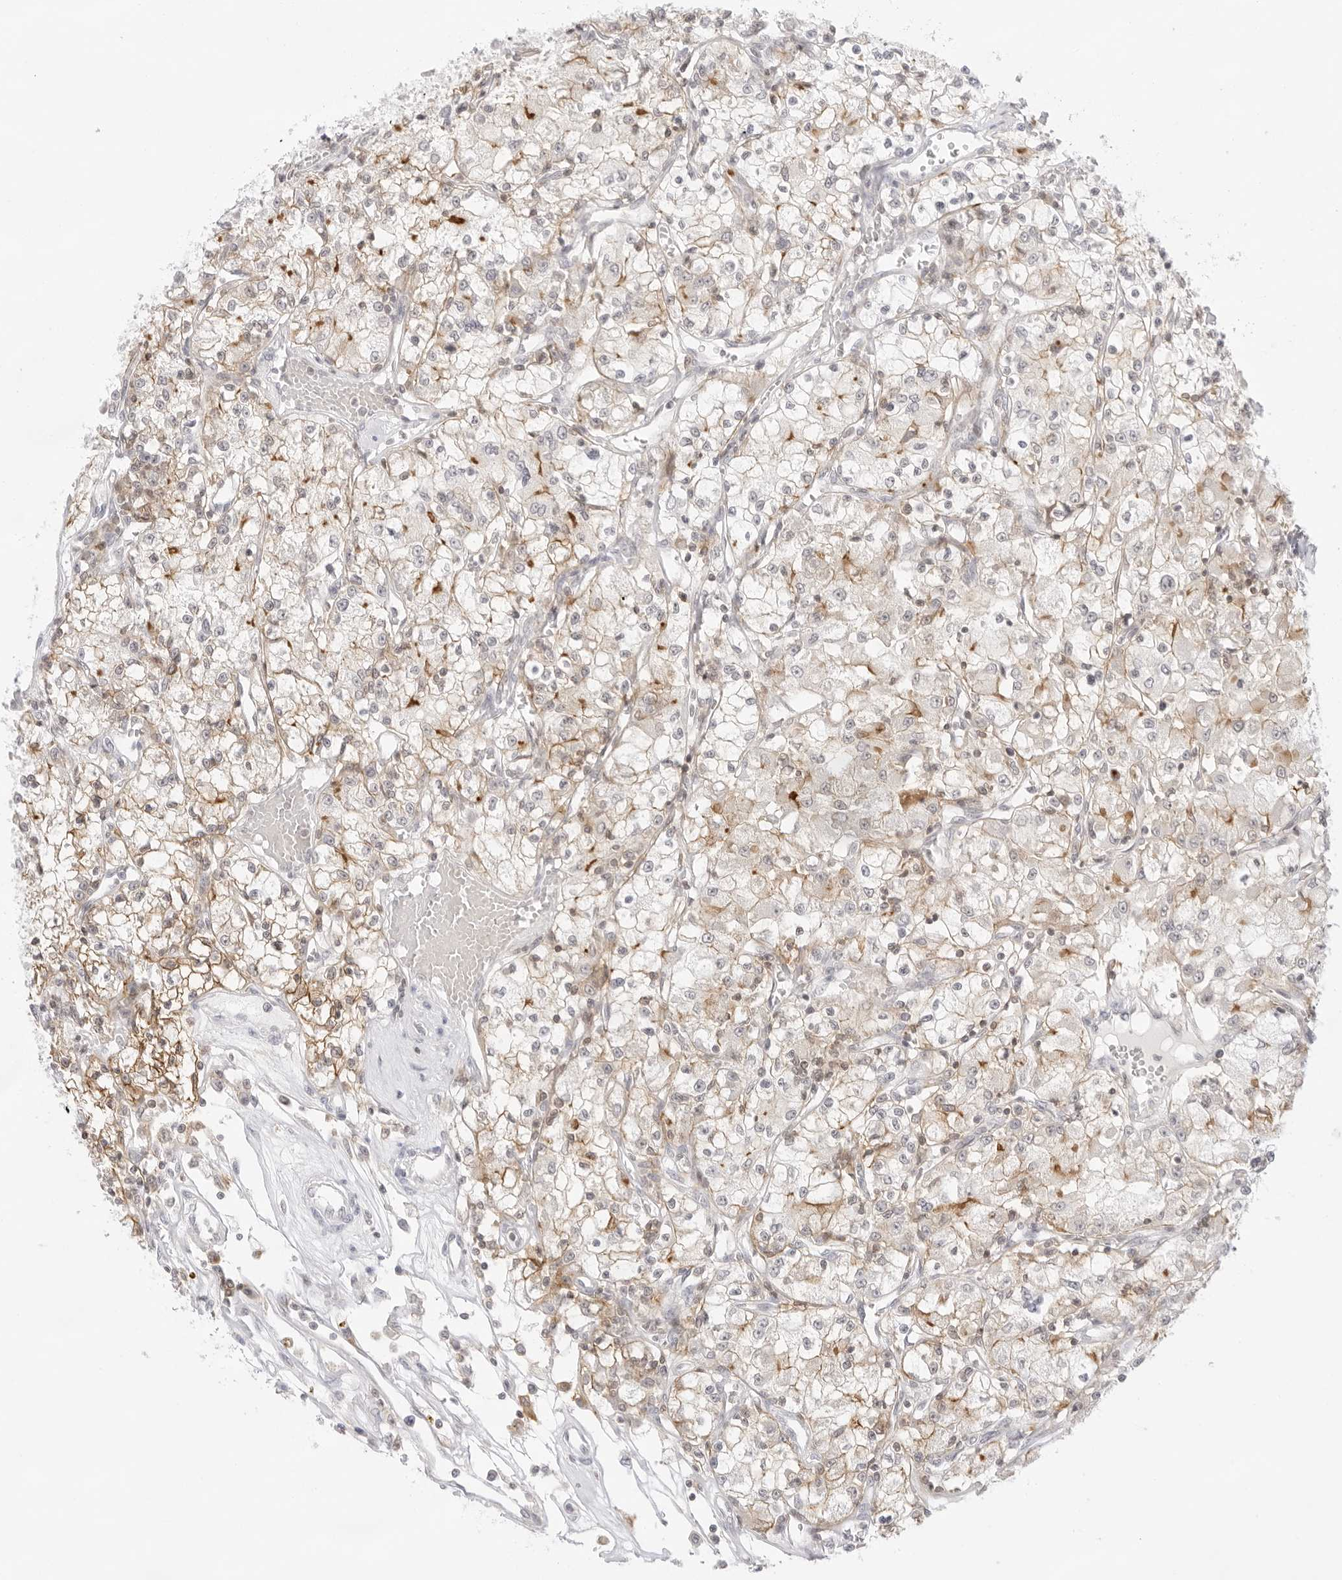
{"staining": {"intensity": "moderate", "quantity": "<25%", "location": "cytoplasmic/membranous"}, "tissue": "renal cancer", "cell_type": "Tumor cells", "image_type": "cancer", "snomed": [{"axis": "morphology", "description": "Adenocarcinoma, NOS"}, {"axis": "topography", "description": "Kidney"}], "caption": "The immunohistochemical stain labels moderate cytoplasmic/membranous staining in tumor cells of renal cancer (adenocarcinoma) tissue.", "gene": "TNFRSF14", "patient": {"sex": "female", "age": 59}}